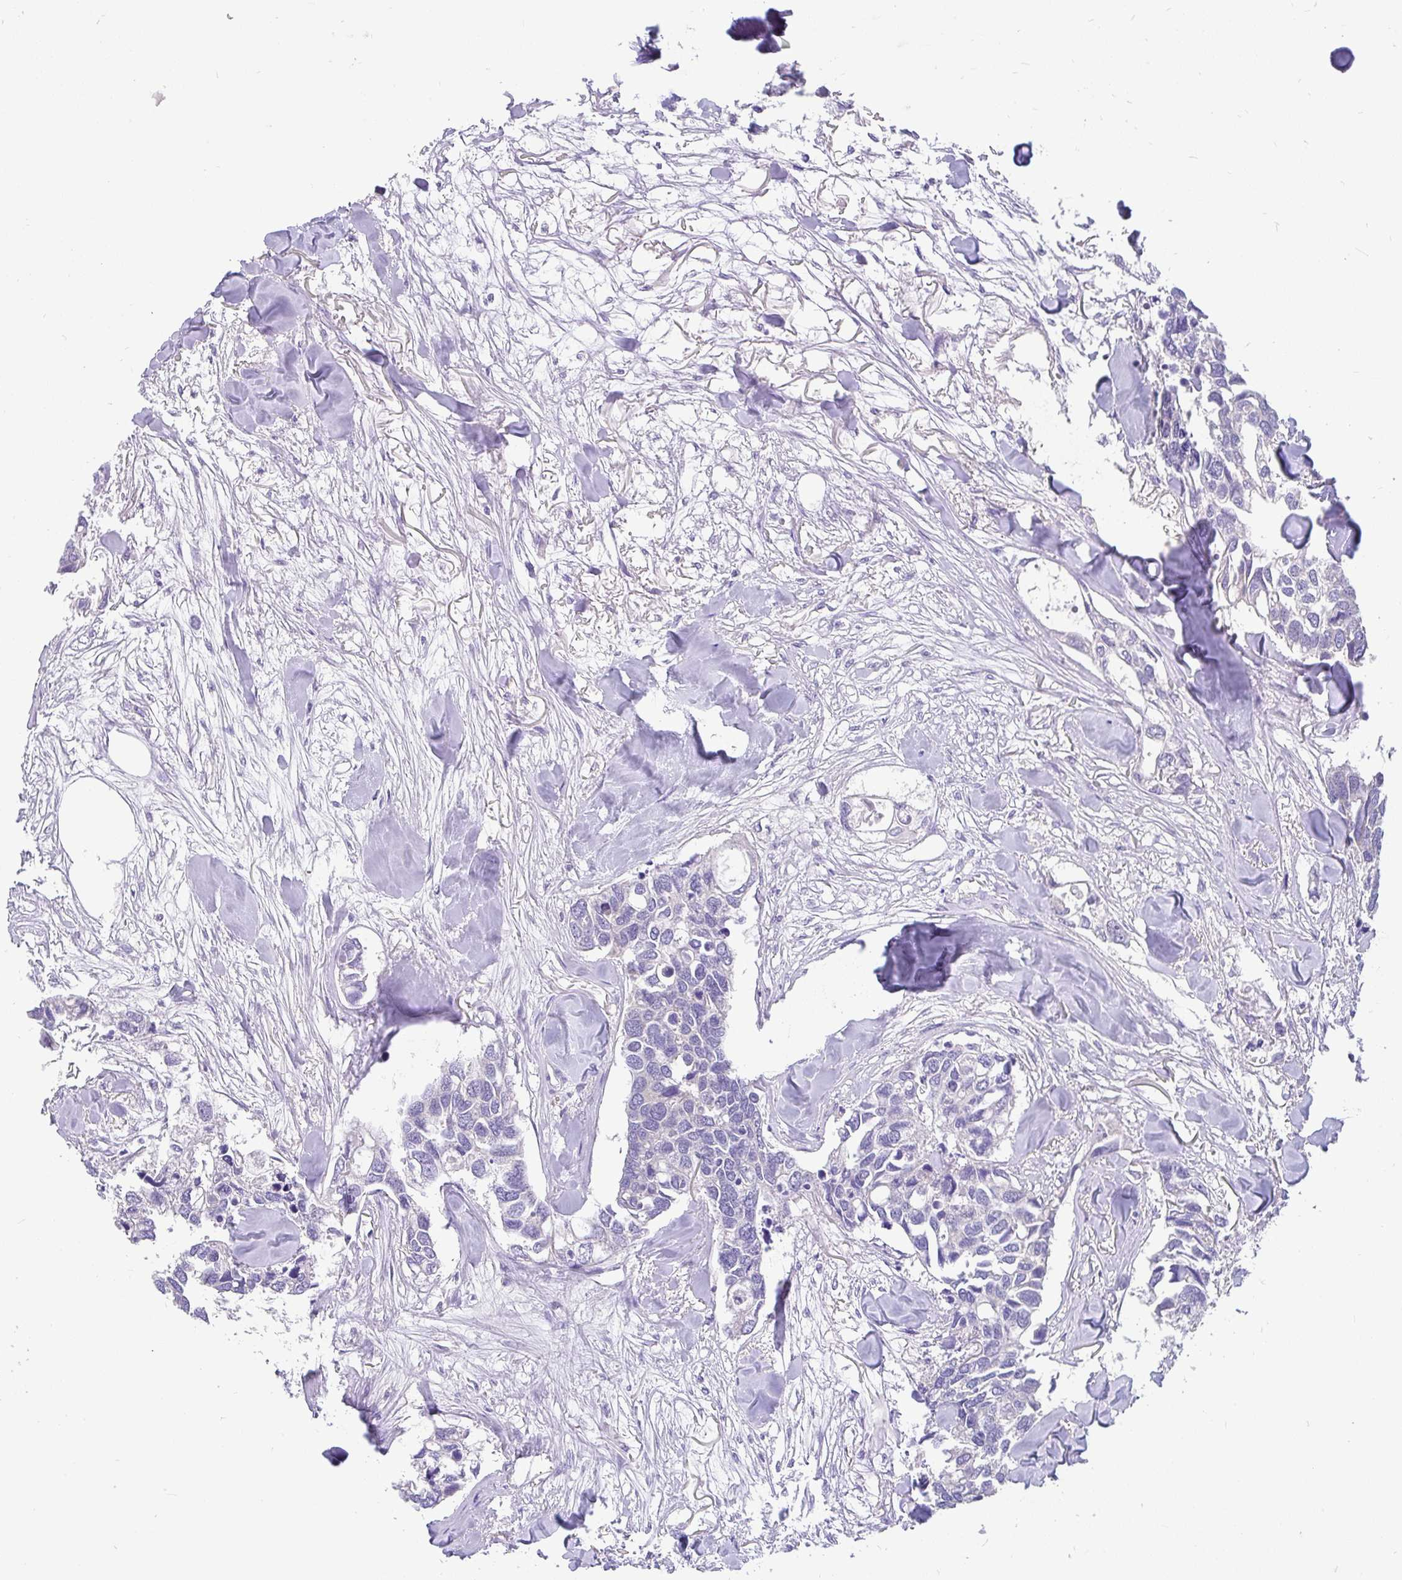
{"staining": {"intensity": "negative", "quantity": "none", "location": "none"}, "tissue": "breast cancer", "cell_type": "Tumor cells", "image_type": "cancer", "snomed": [{"axis": "morphology", "description": "Duct carcinoma"}, {"axis": "topography", "description": "Breast"}], "caption": "IHC photomicrograph of neoplastic tissue: intraductal carcinoma (breast) stained with DAB (3,3'-diaminobenzidine) shows no significant protein staining in tumor cells. Brightfield microscopy of immunohistochemistry stained with DAB (3,3'-diaminobenzidine) (brown) and hematoxylin (blue), captured at high magnification.", "gene": "LRRC26", "patient": {"sex": "female", "age": 83}}